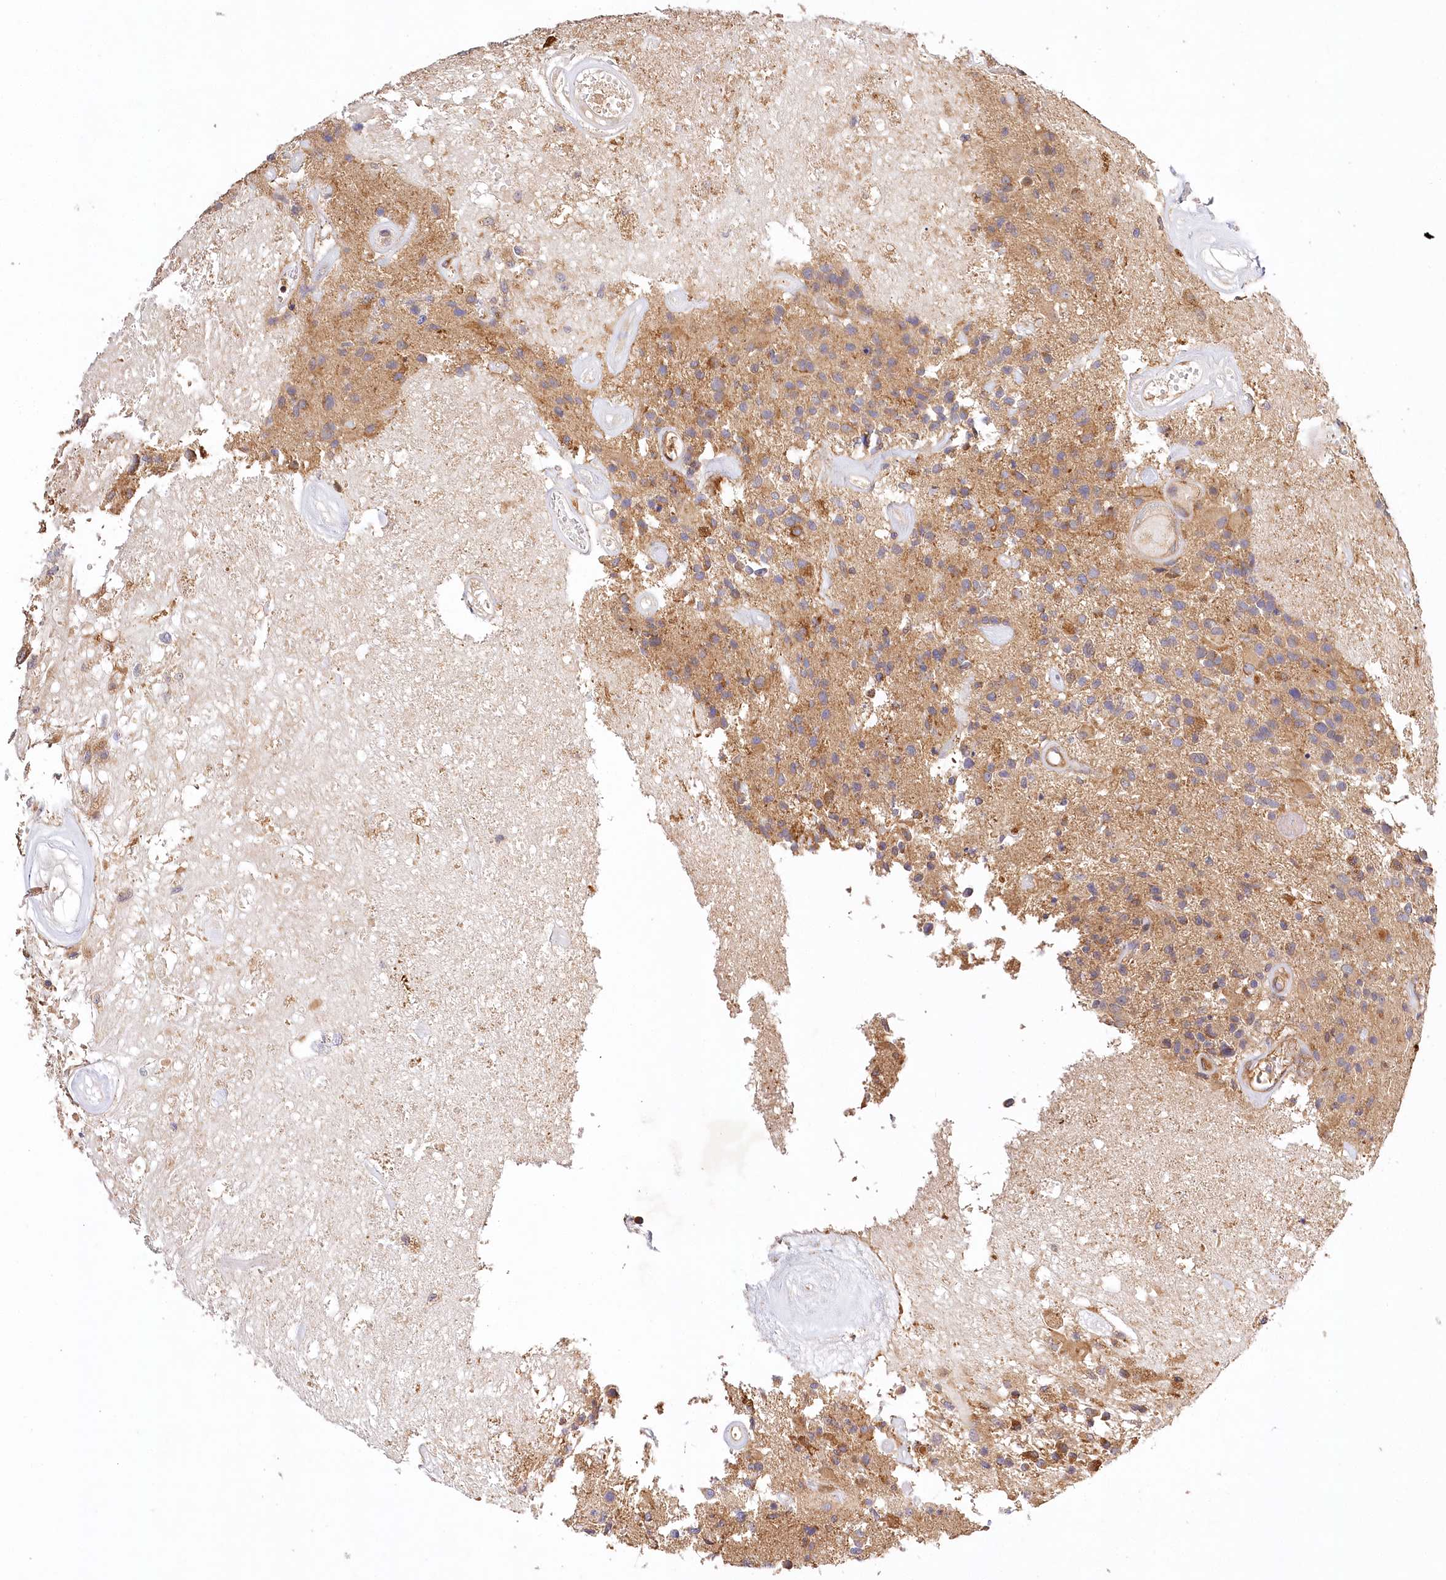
{"staining": {"intensity": "weak", "quantity": "25%-75%", "location": "cytoplasmic/membranous"}, "tissue": "glioma", "cell_type": "Tumor cells", "image_type": "cancer", "snomed": [{"axis": "morphology", "description": "Glioma, malignant, High grade"}, {"axis": "morphology", "description": "Glioblastoma, NOS"}, {"axis": "topography", "description": "Brain"}], "caption": "Weak cytoplasmic/membranous protein positivity is appreciated in approximately 25%-75% of tumor cells in glioma.", "gene": "LSS", "patient": {"sex": "male", "age": 60}}